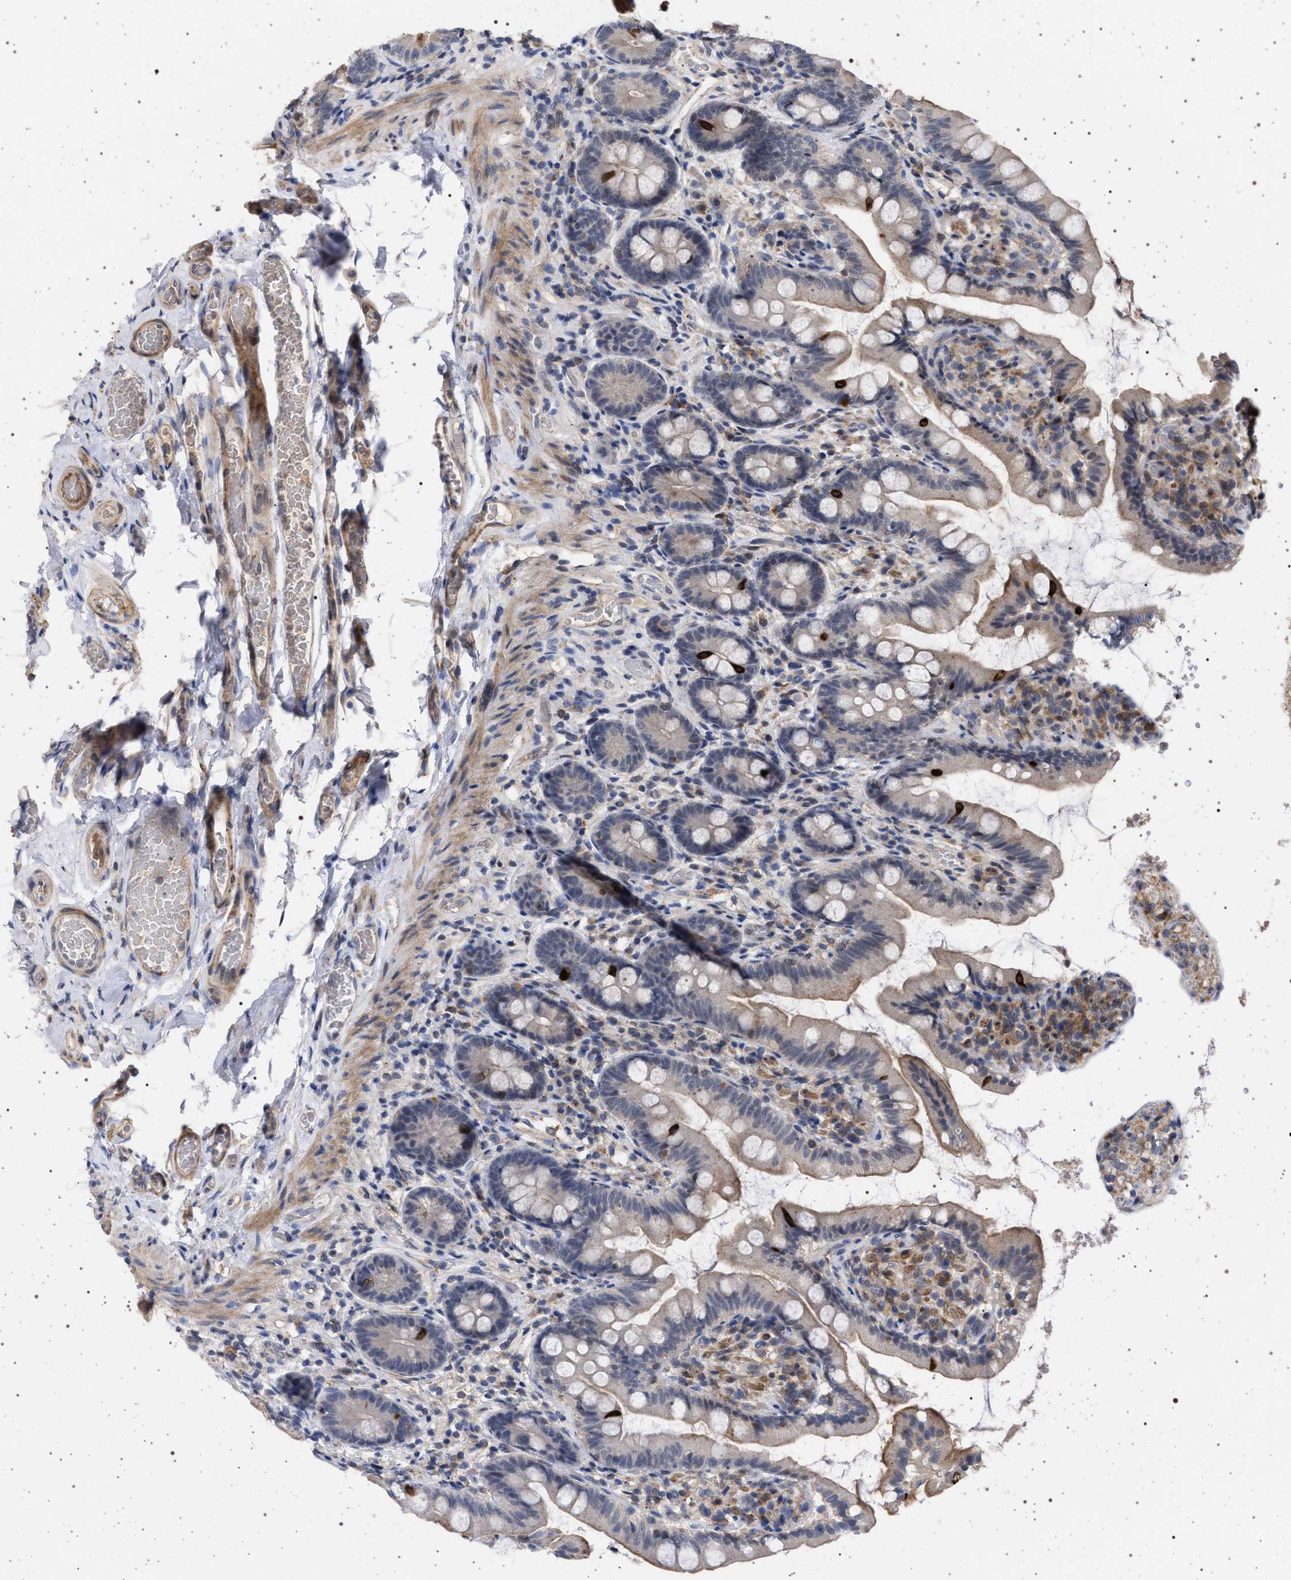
{"staining": {"intensity": "weak", "quantity": "25%-75%", "location": "cytoplasmic/membranous"}, "tissue": "small intestine", "cell_type": "Glandular cells", "image_type": "normal", "snomed": [{"axis": "morphology", "description": "Normal tissue, NOS"}, {"axis": "topography", "description": "Small intestine"}], "caption": "DAB (3,3'-diaminobenzidine) immunohistochemical staining of unremarkable human small intestine reveals weak cytoplasmic/membranous protein positivity in approximately 25%-75% of glandular cells. Using DAB (3,3'-diaminobenzidine) (brown) and hematoxylin (blue) stains, captured at high magnification using brightfield microscopy.", "gene": "RBM48", "patient": {"sex": "female", "age": 56}}